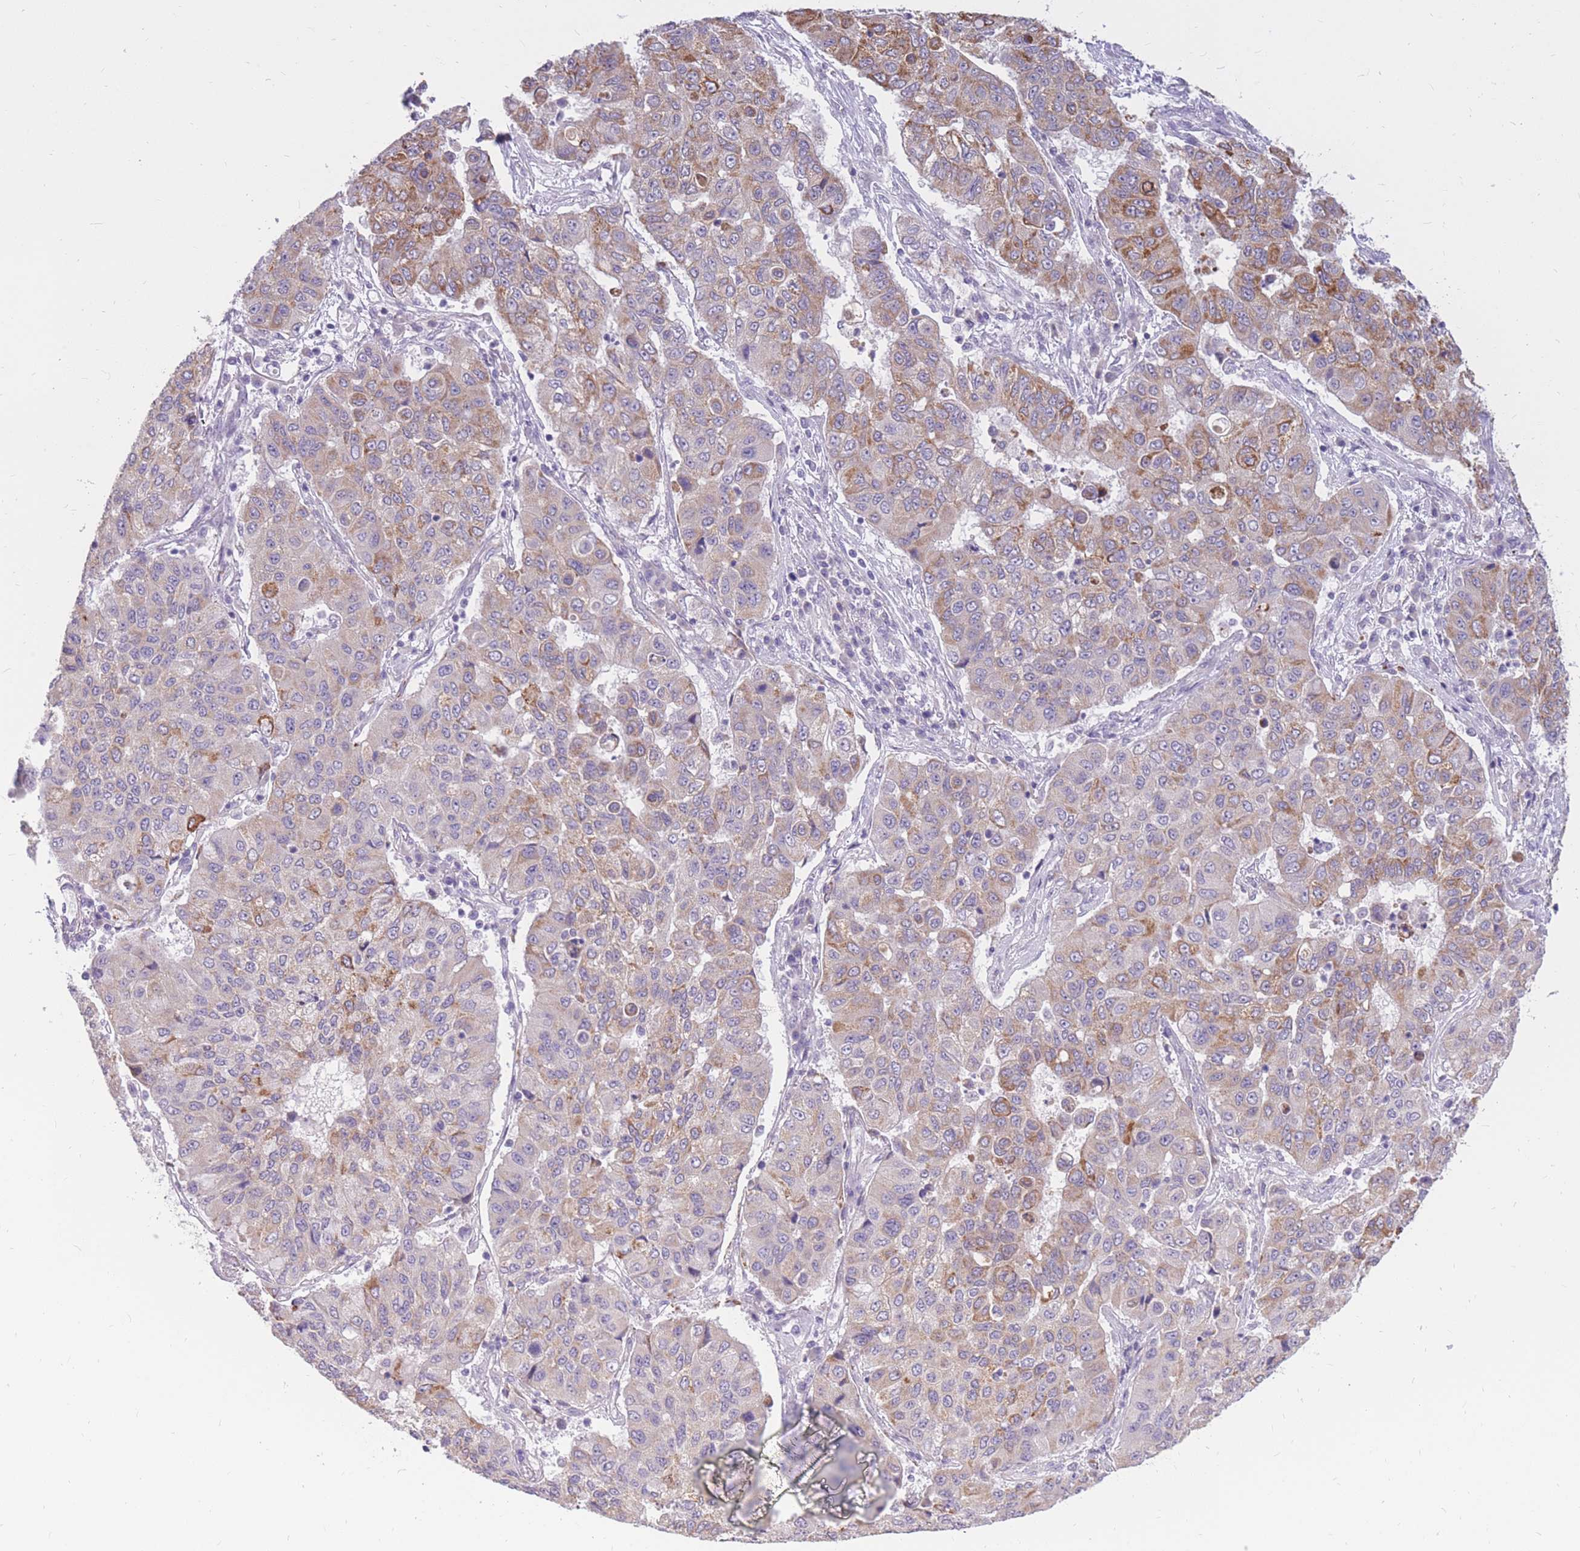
{"staining": {"intensity": "moderate", "quantity": "25%-75%", "location": "cytoplasmic/membranous"}, "tissue": "lung cancer", "cell_type": "Tumor cells", "image_type": "cancer", "snomed": [{"axis": "morphology", "description": "Squamous cell carcinoma, NOS"}, {"axis": "topography", "description": "Lung"}], "caption": "Moderate cytoplasmic/membranous protein staining is seen in approximately 25%-75% of tumor cells in squamous cell carcinoma (lung). (IHC, brightfield microscopy, high magnification).", "gene": "RNF170", "patient": {"sex": "male", "age": 74}}